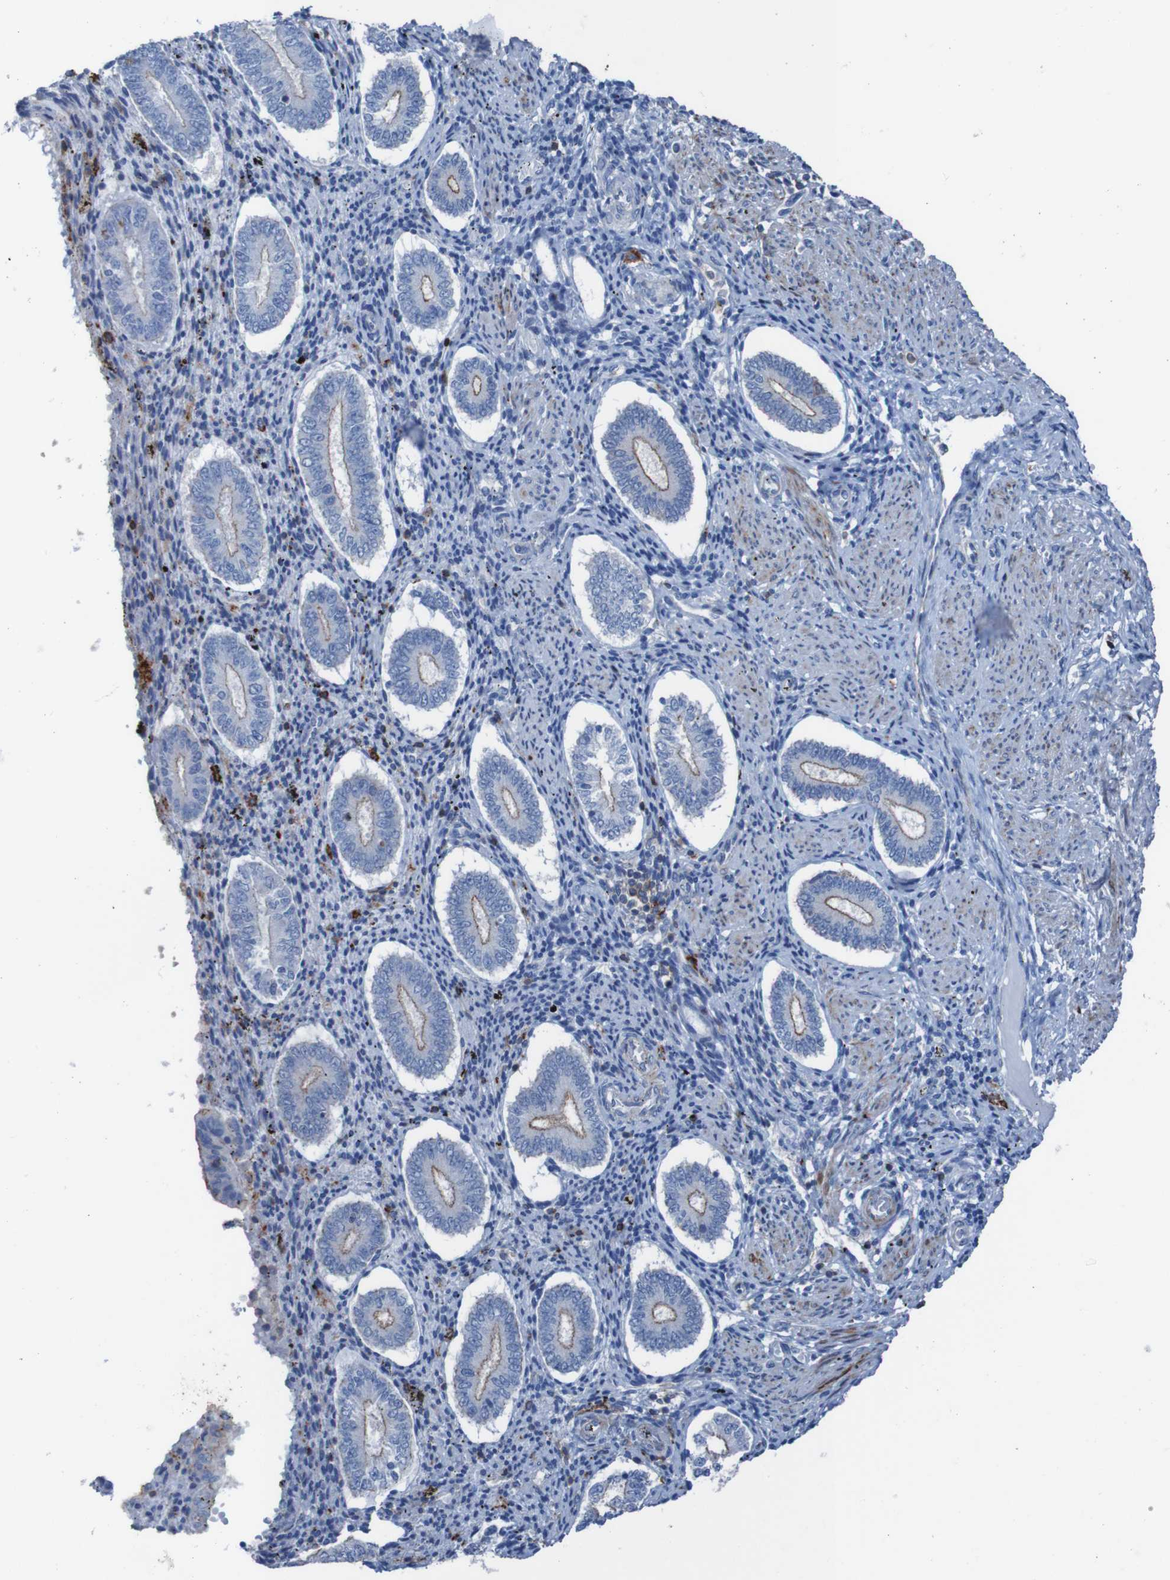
{"staining": {"intensity": "negative", "quantity": "none", "location": "none"}, "tissue": "endometrium", "cell_type": "Cells in endometrial stroma", "image_type": "normal", "snomed": [{"axis": "morphology", "description": "Normal tissue, NOS"}, {"axis": "topography", "description": "Endometrium"}], "caption": "Immunohistochemistry (IHC) histopathology image of unremarkable endometrium: endometrium stained with DAB demonstrates no significant protein staining in cells in endometrial stroma. (DAB IHC with hematoxylin counter stain).", "gene": "RNF182", "patient": {"sex": "female", "age": 42}}